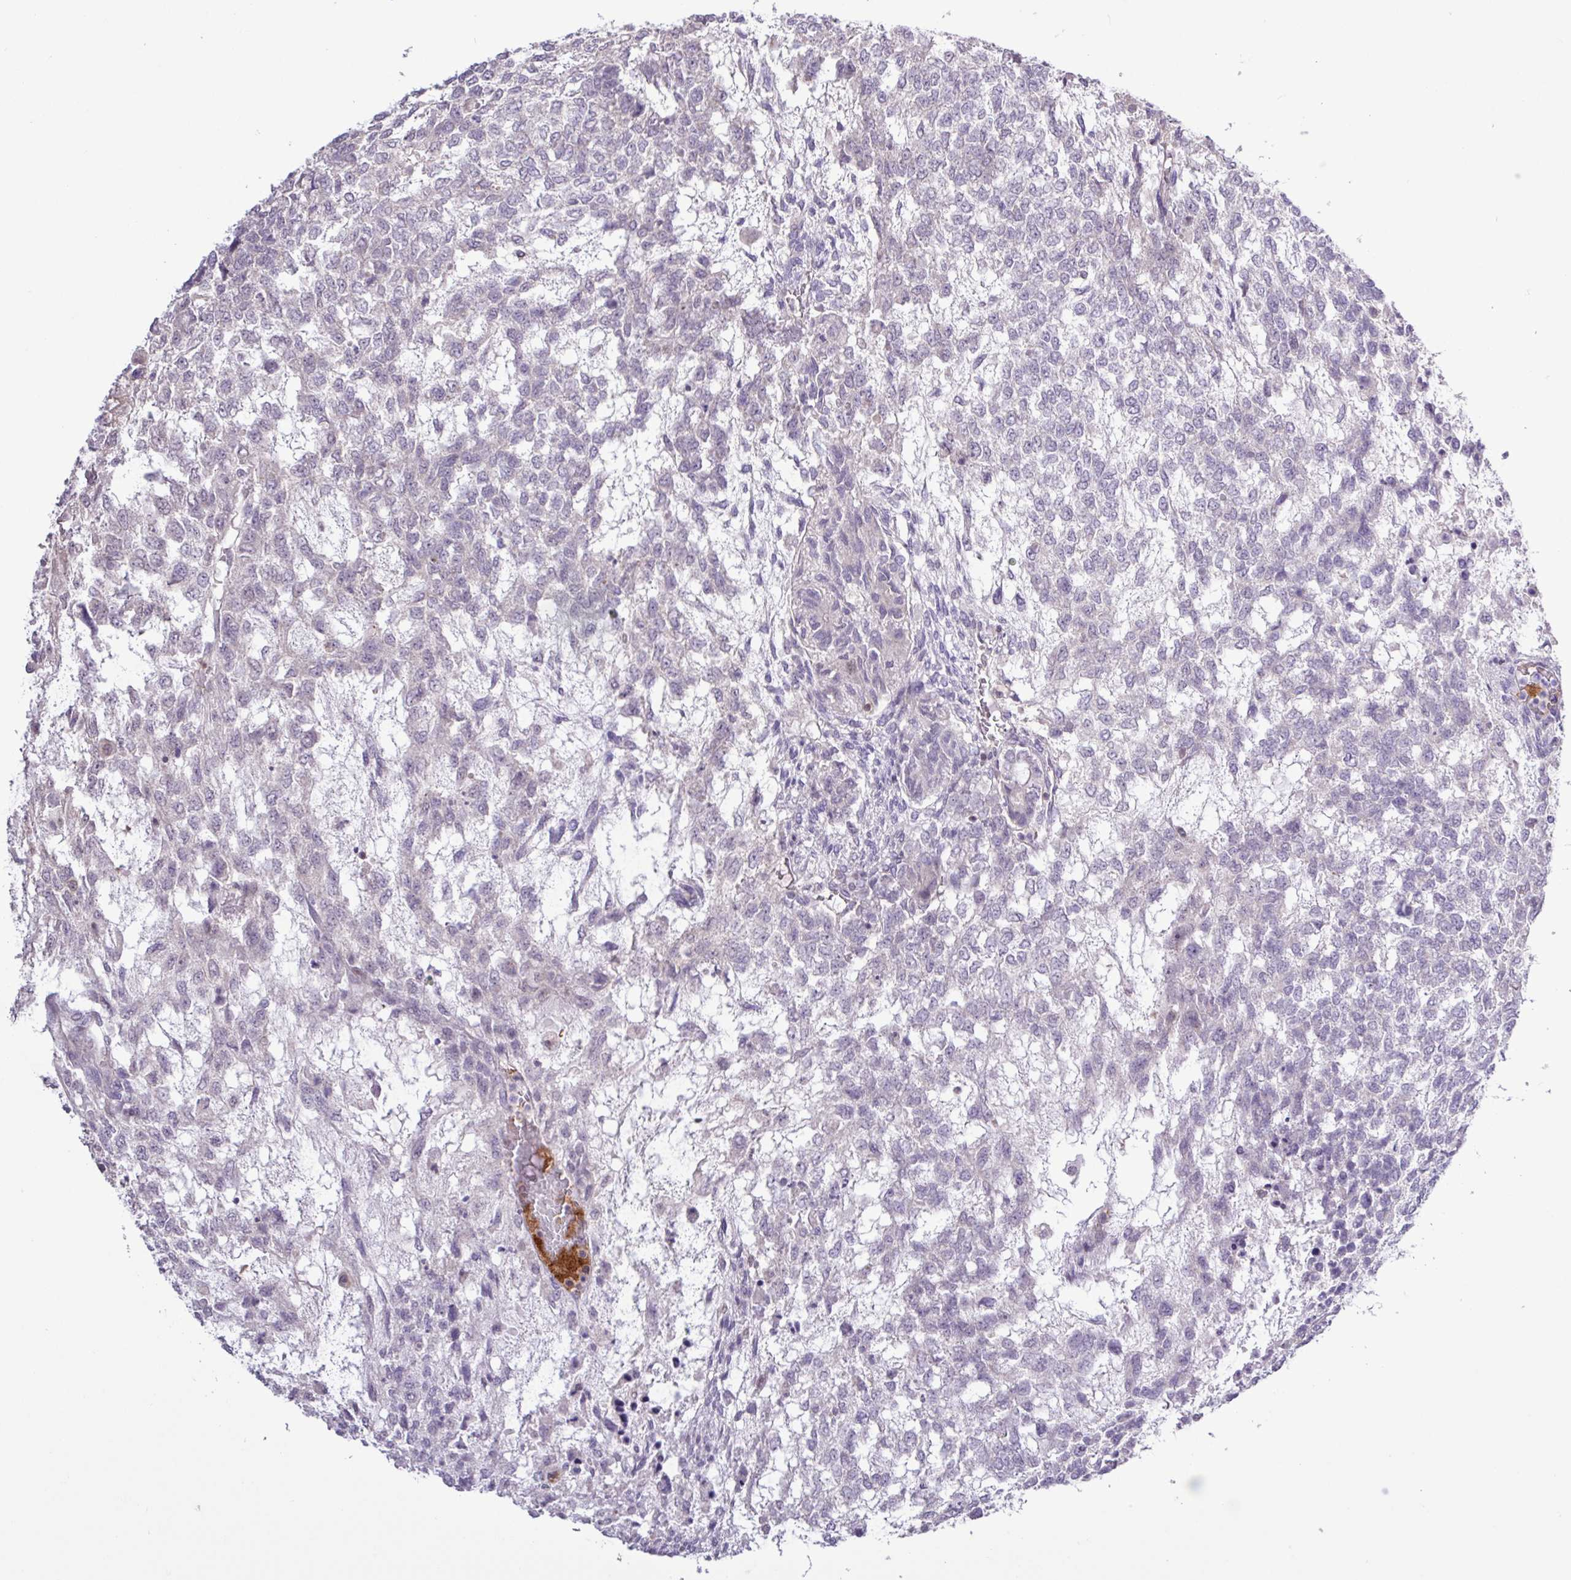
{"staining": {"intensity": "negative", "quantity": "none", "location": "none"}, "tissue": "testis cancer", "cell_type": "Tumor cells", "image_type": "cancer", "snomed": [{"axis": "morphology", "description": "Carcinoma, Embryonal, NOS"}, {"axis": "topography", "description": "Testis"}], "caption": "Tumor cells are negative for brown protein staining in testis cancer.", "gene": "RTL3", "patient": {"sex": "male", "age": 23}}